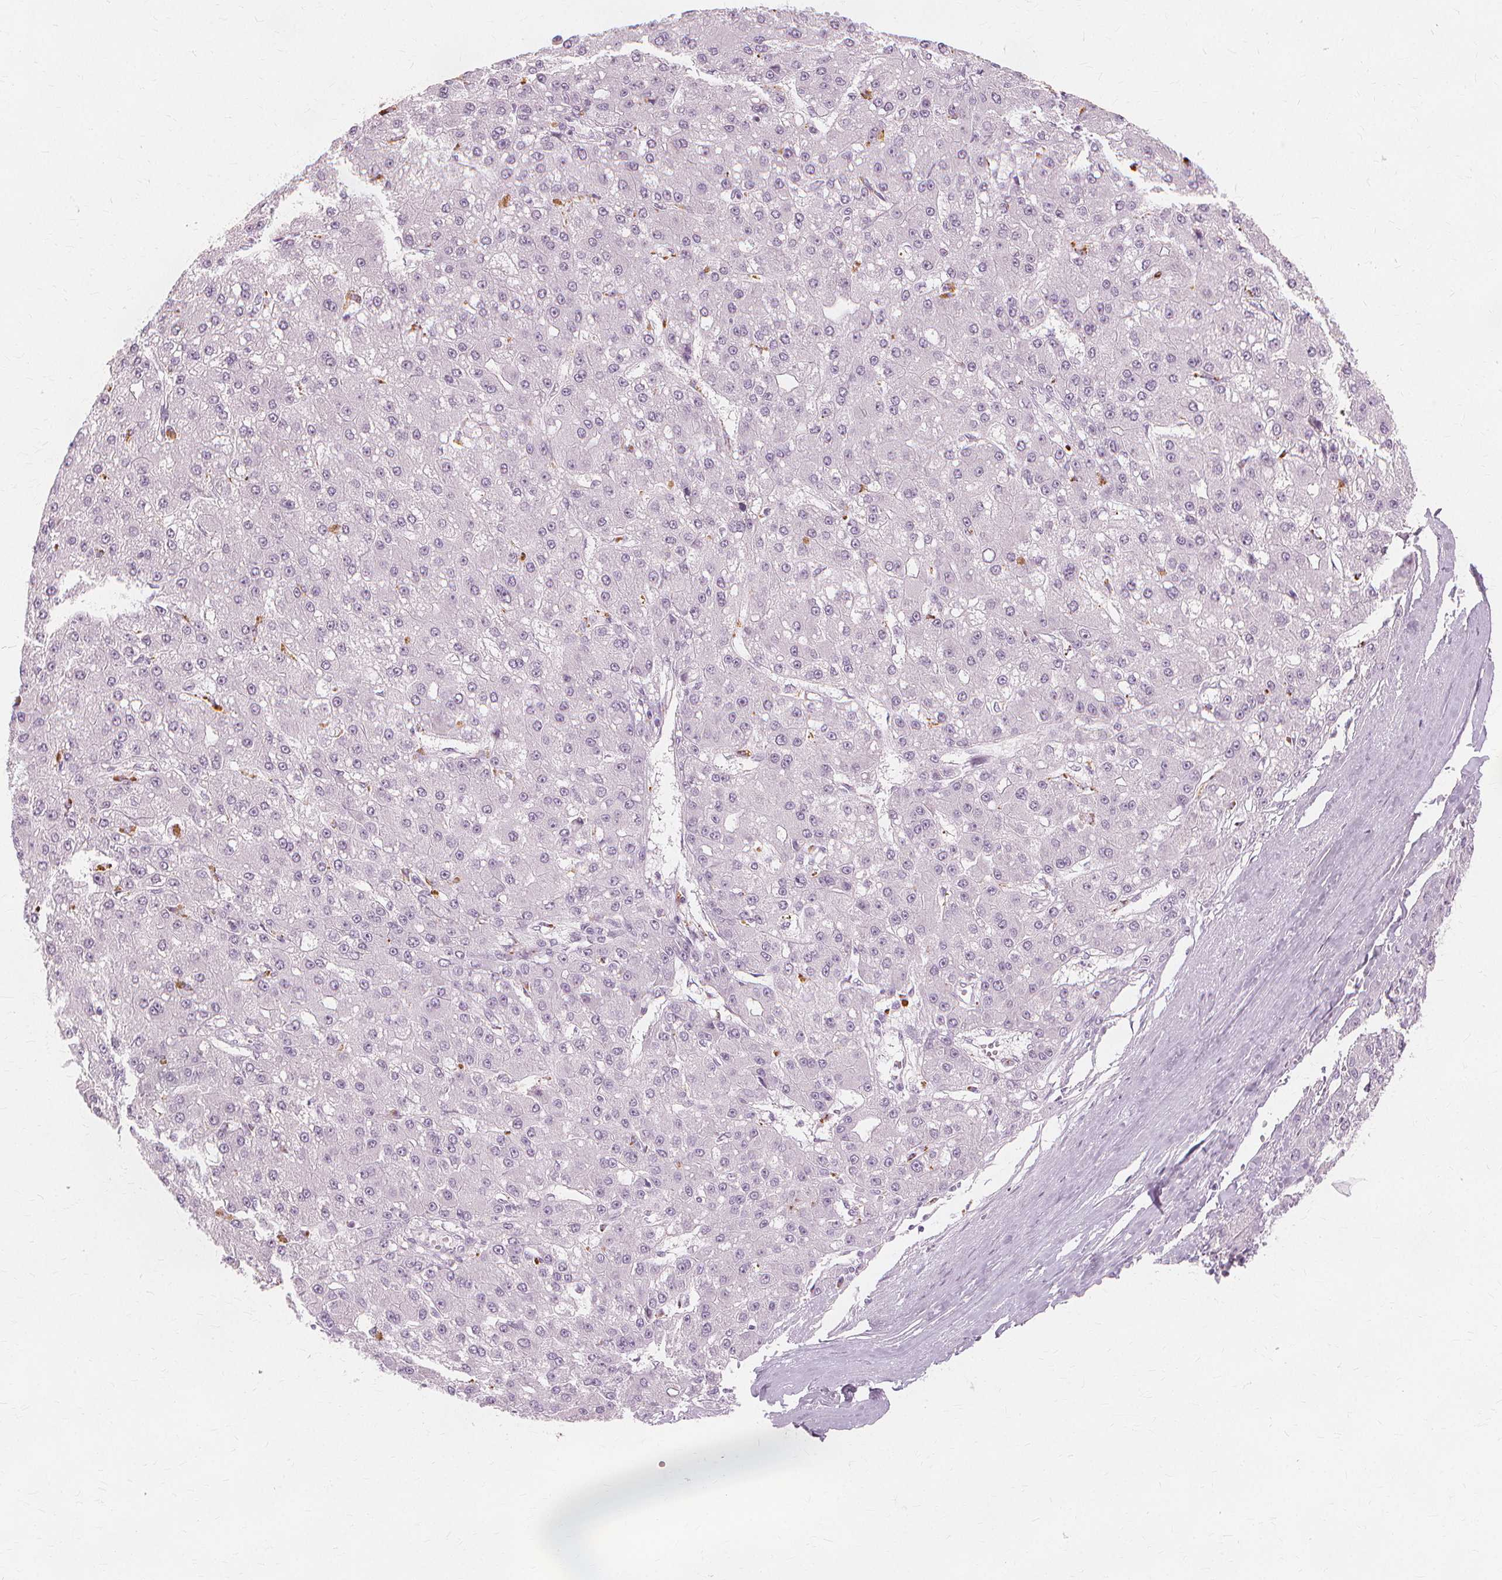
{"staining": {"intensity": "negative", "quantity": "none", "location": "none"}, "tissue": "liver cancer", "cell_type": "Tumor cells", "image_type": "cancer", "snomed": [{"axis": "morphology", "description": "Carcinoma, Hepatocellular, NOS"}, {"axis": "topography", "description": "Liver"}], "caption": "Tumor cells show no significant positivity in hepatocellular carcinoma (liver).", "gene": "TFF1", "patient": {"sex": "male", "age": 67}}